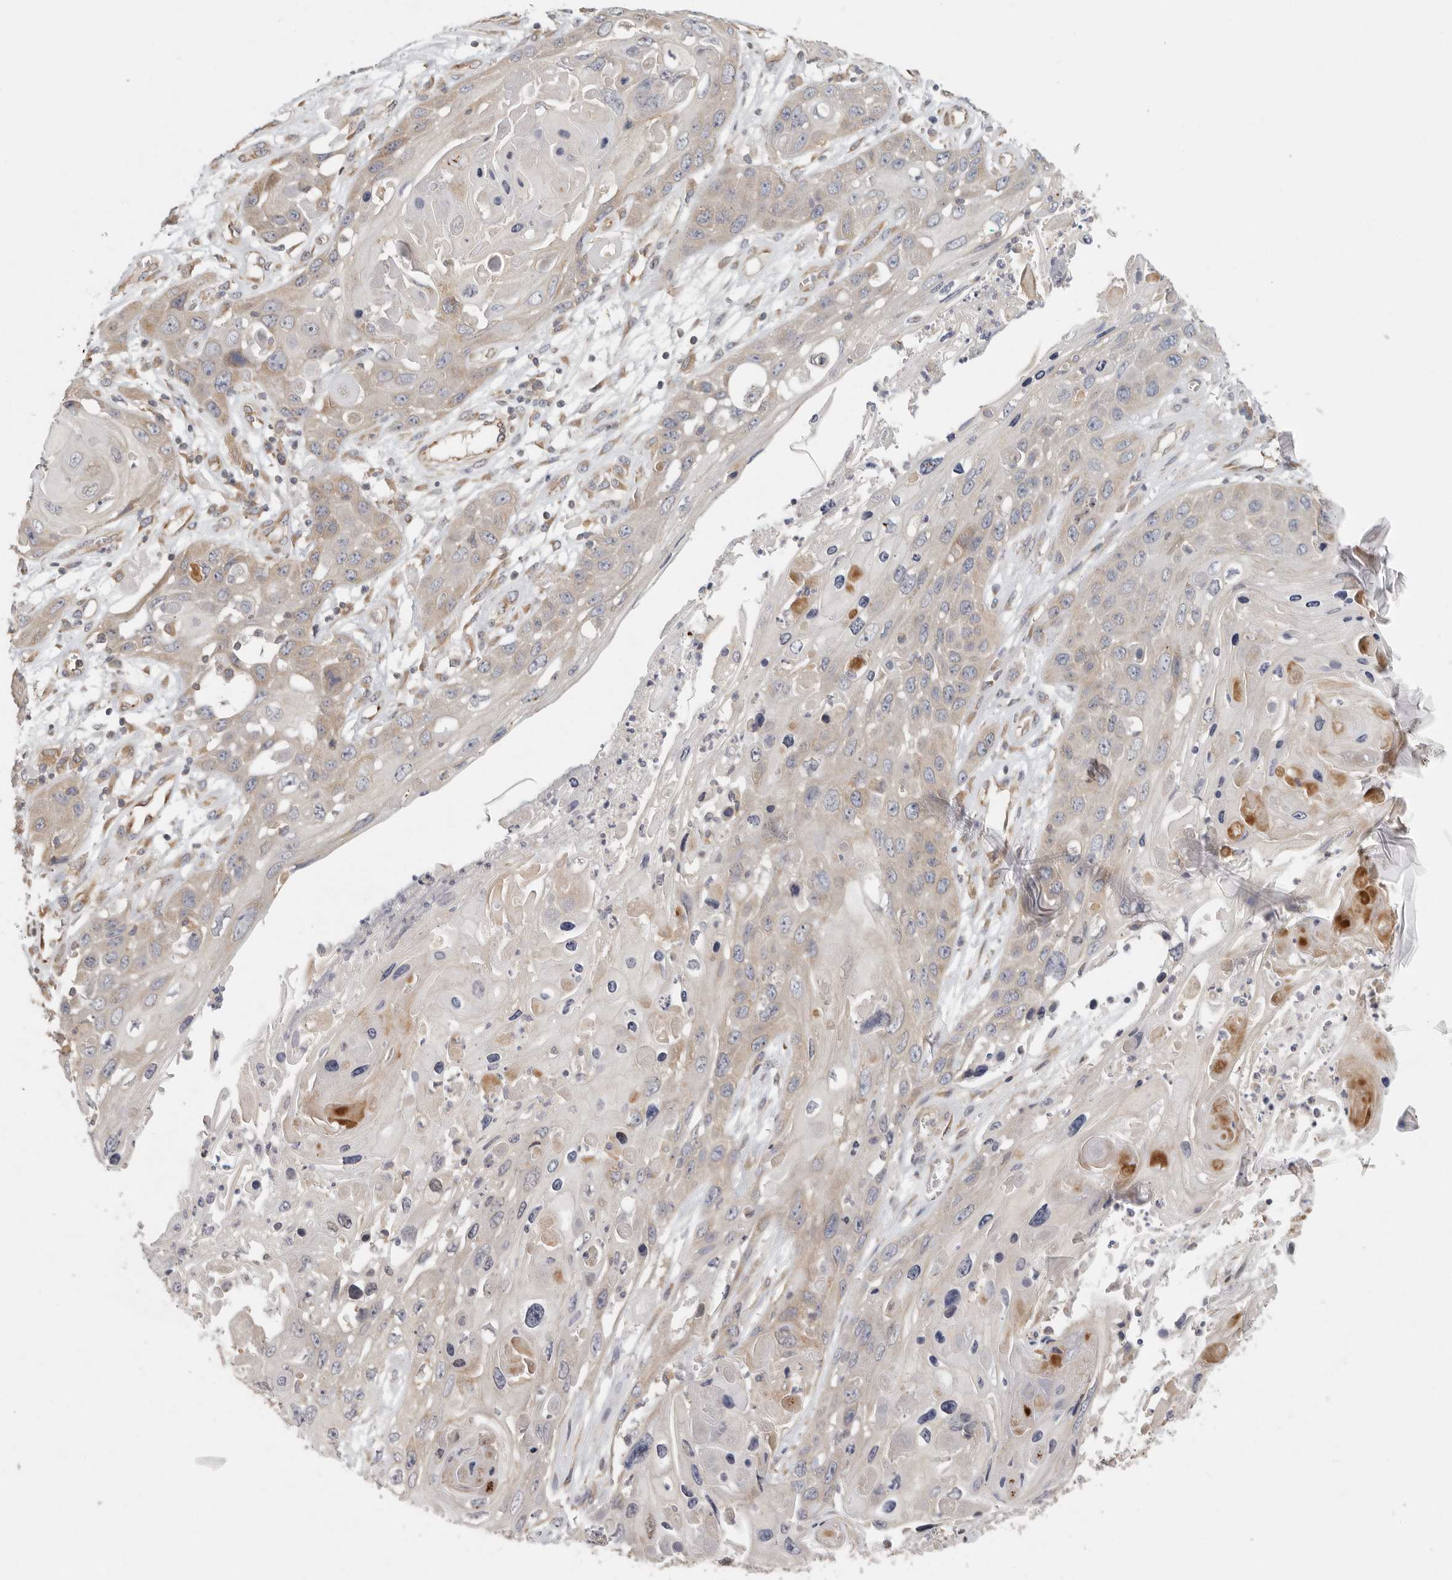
{"staining": {"intensity": "moderate", "quantity": "<25%", "location": "cytoplasmic/membranous"}, "tissue": "skin cancer", "cell_type": "Tumor cells", "image_type": "cancer", "snomed": [{"axis": "morphology", "description": "Squamous cell carcinoma, NOS"}, {"axis": "topography", "description": "Skin"}], "caption": "Skin cancer stained for a protein demonstrates moderate cytoplasmic/membranous positivity in tumor cells. The protein of interest is stained brown, and the nuclei are stained in blue (DAB IHC with brightfield microscopy, high magnification).", "gene": "BCAP29", "patient": {"sex": "male", "age": 55}}